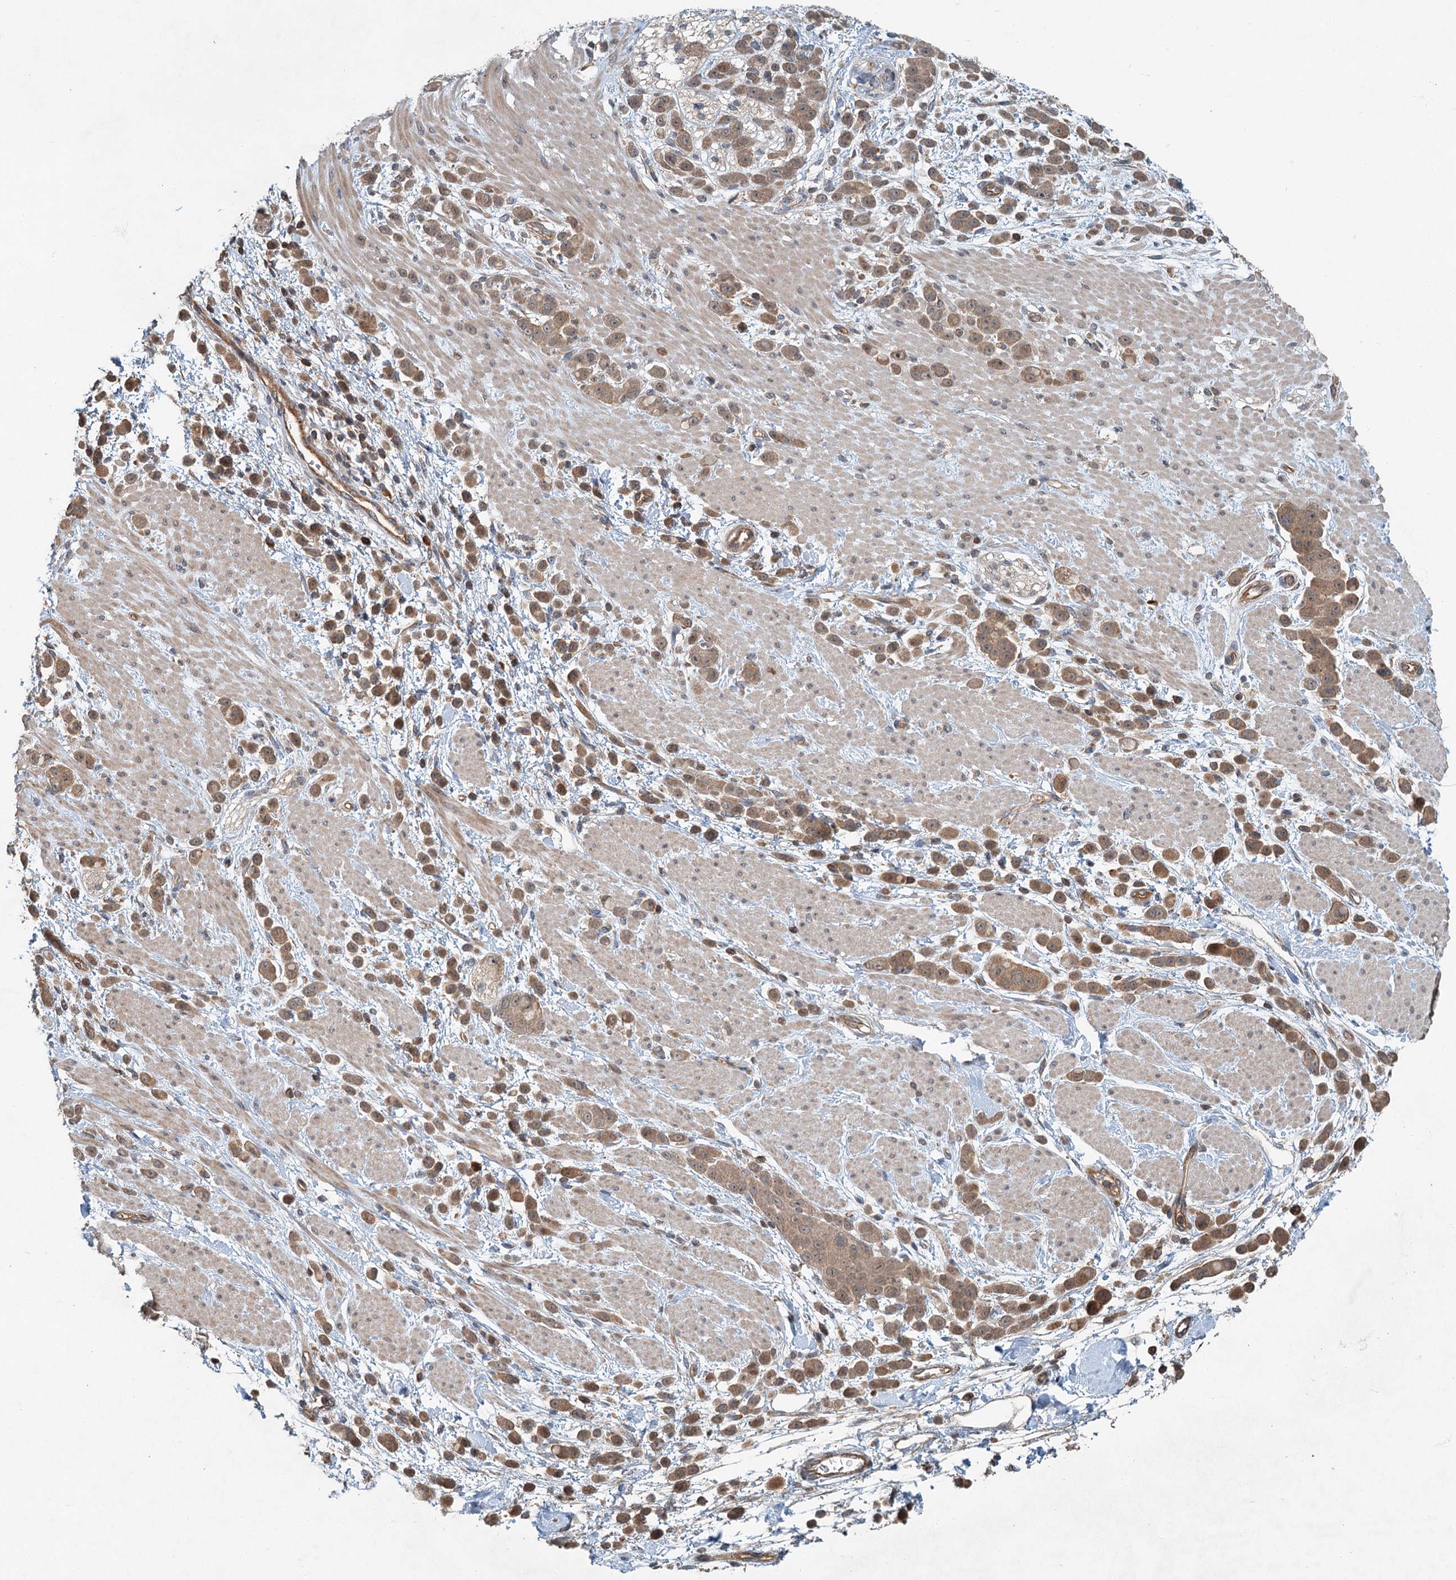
{"staining": {"intensity": "moderate", "quantity": ">75%", "location": "cytoplasmic/membranous"}, "tissue": "pancreatic cancer", "cell_type": "Tumor cells", "image_type": "cancer", "snomed": [{"axis": "morphology", "description": "Normal tissue, NOS"}, {"axis": "morphology", "description": "Adenocarcinoma, NOS"}, {"axis": "topography", "description": "Pancreas"}], "caption": "IHC of human pancreatic cancer demonstrates medium levels of moderate cytoplasmic/membranous expression in approximately >75% of tumor cells. (DAB IHC with brightfield microscopy, high magnification).", "gene": "ZNF527", "patient": {"sex": "female", "age": 64}}